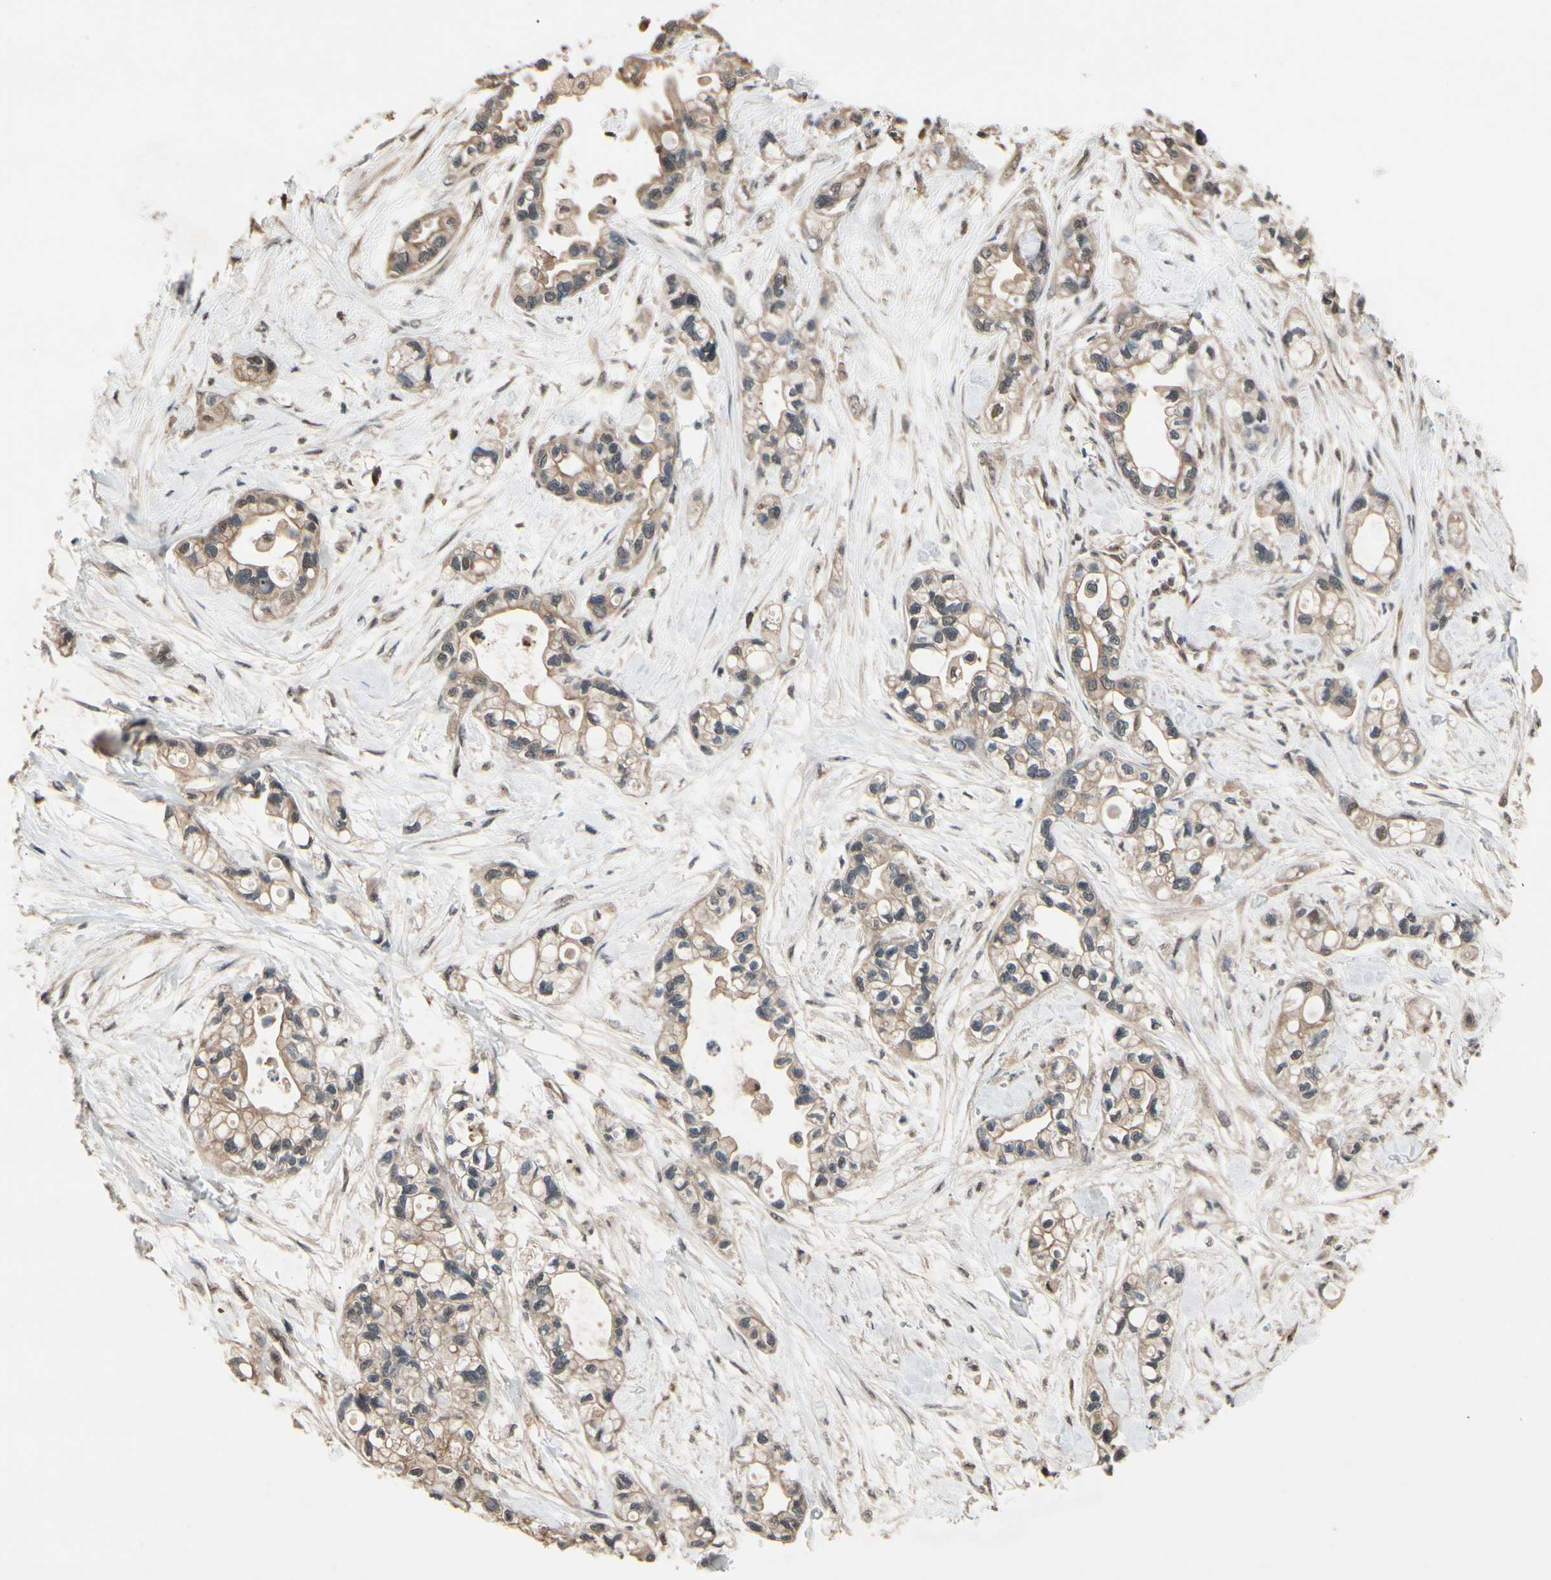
{"staining": {"intensity": "moderate", "quantity": ">75%", "location": "cytoplasmic/membranous"}, "tissue": "pancreatic cancer", "cell_type": "Tumor cells", "image_type": "cancer", "snomed": [{"axis": "morphology", "description": "Adenocarcinoma, NOS"}, {"axis": "topography", "description": "Pancreas"}], "caption": "The photomicrograph displays a brown stain indicating the presence of a protein in the cytoplasmic/membranous of tumor cells in pancreatic cancer (adenocarcinoma).", "gene": "PNPLA7", "patient": {"sex": "female", "age": 77}}